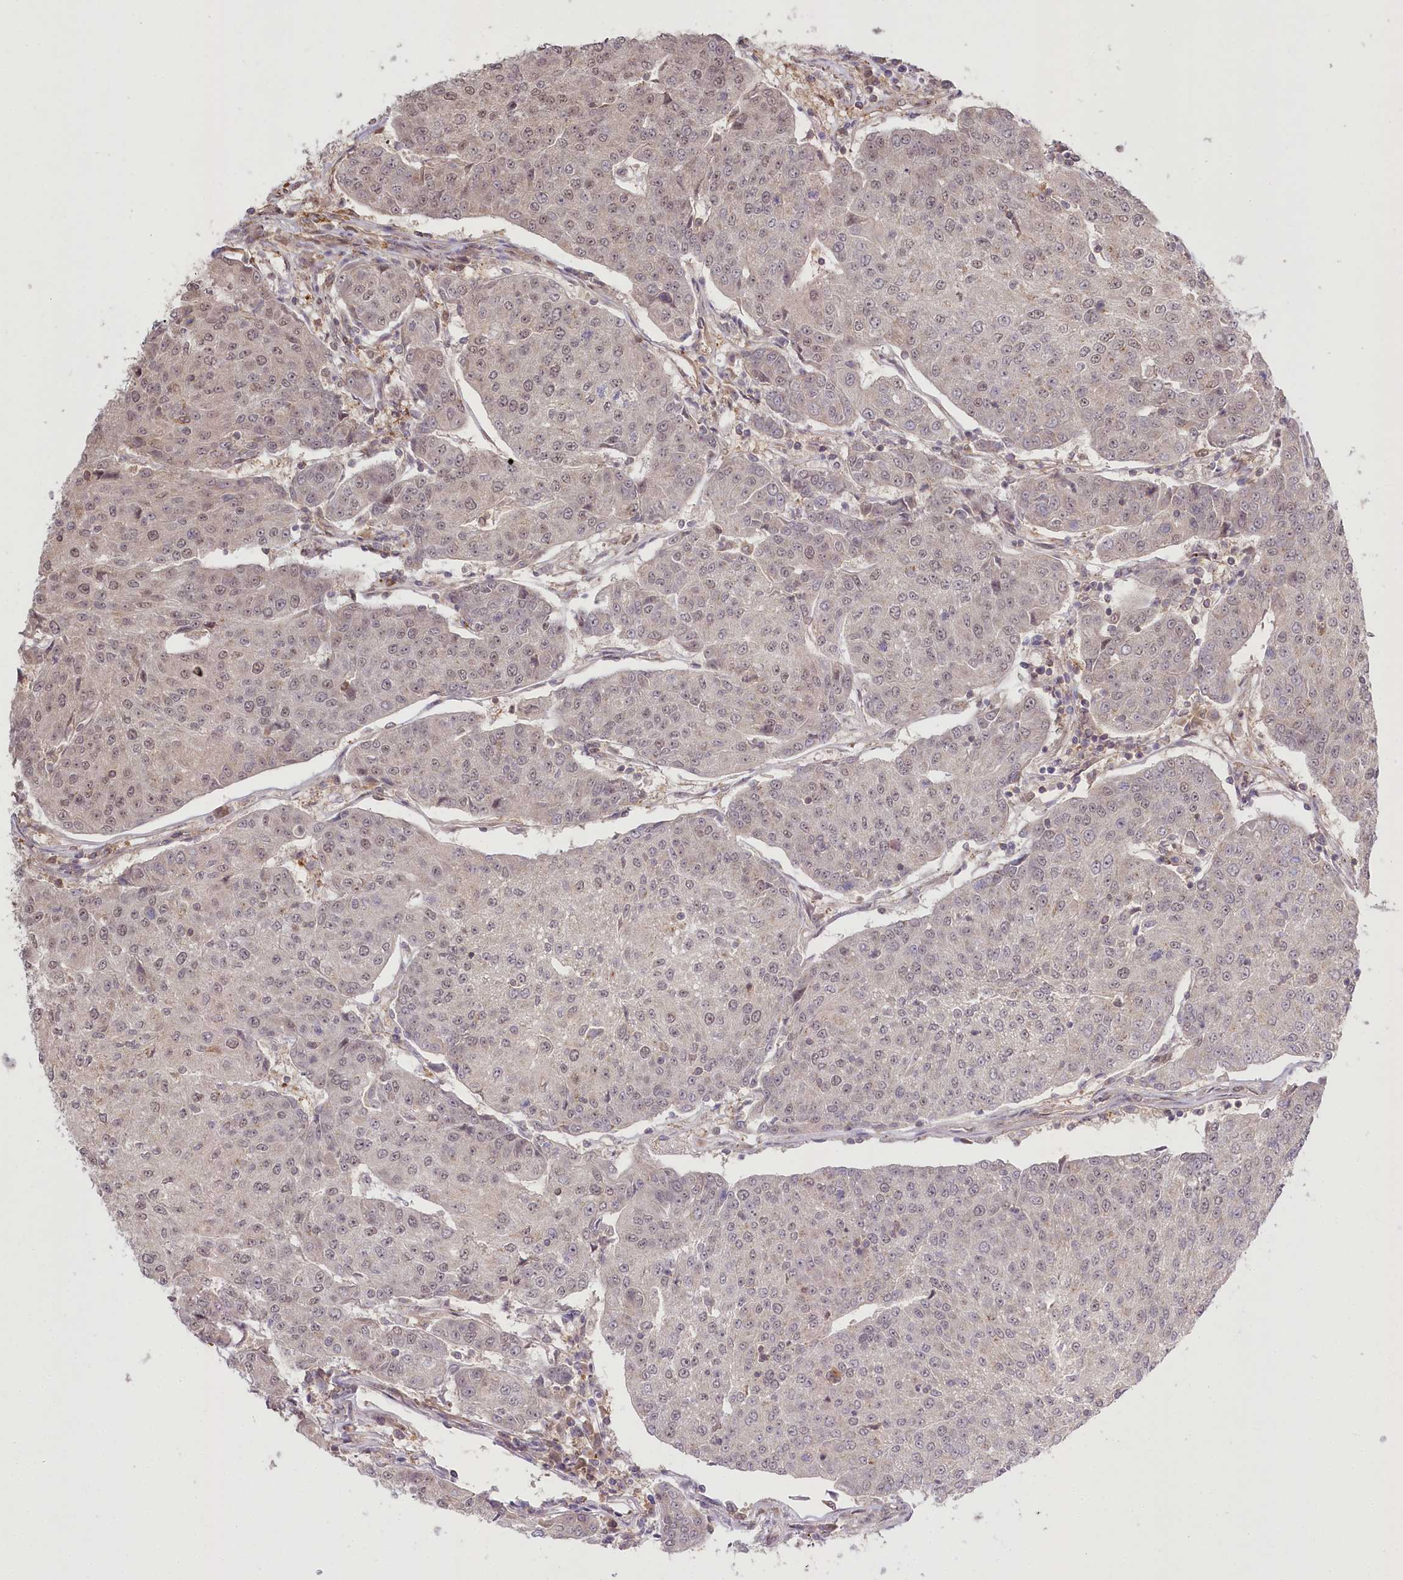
{"staining": {"intensity": "weak", "quantity": "25%-75%", "location": "nuclear"}, "tissue": "urothelial cancer", "cell_type": "Tumor cells", "image_type": "cancer", "snomed": [{"axis": "morphology", "description": "Urothelial carcinoma, High grade"}, {"axis": "topography", "description": "Urinary bladder"}], "caption": "High-grade urothelial carcinoma stained with immunohistochemistry displays weak nuclear expression in approximately 25%-75% of tumor cells.", "gene": "CCDC91", "patient": {"sex": "female", "age": 85}}